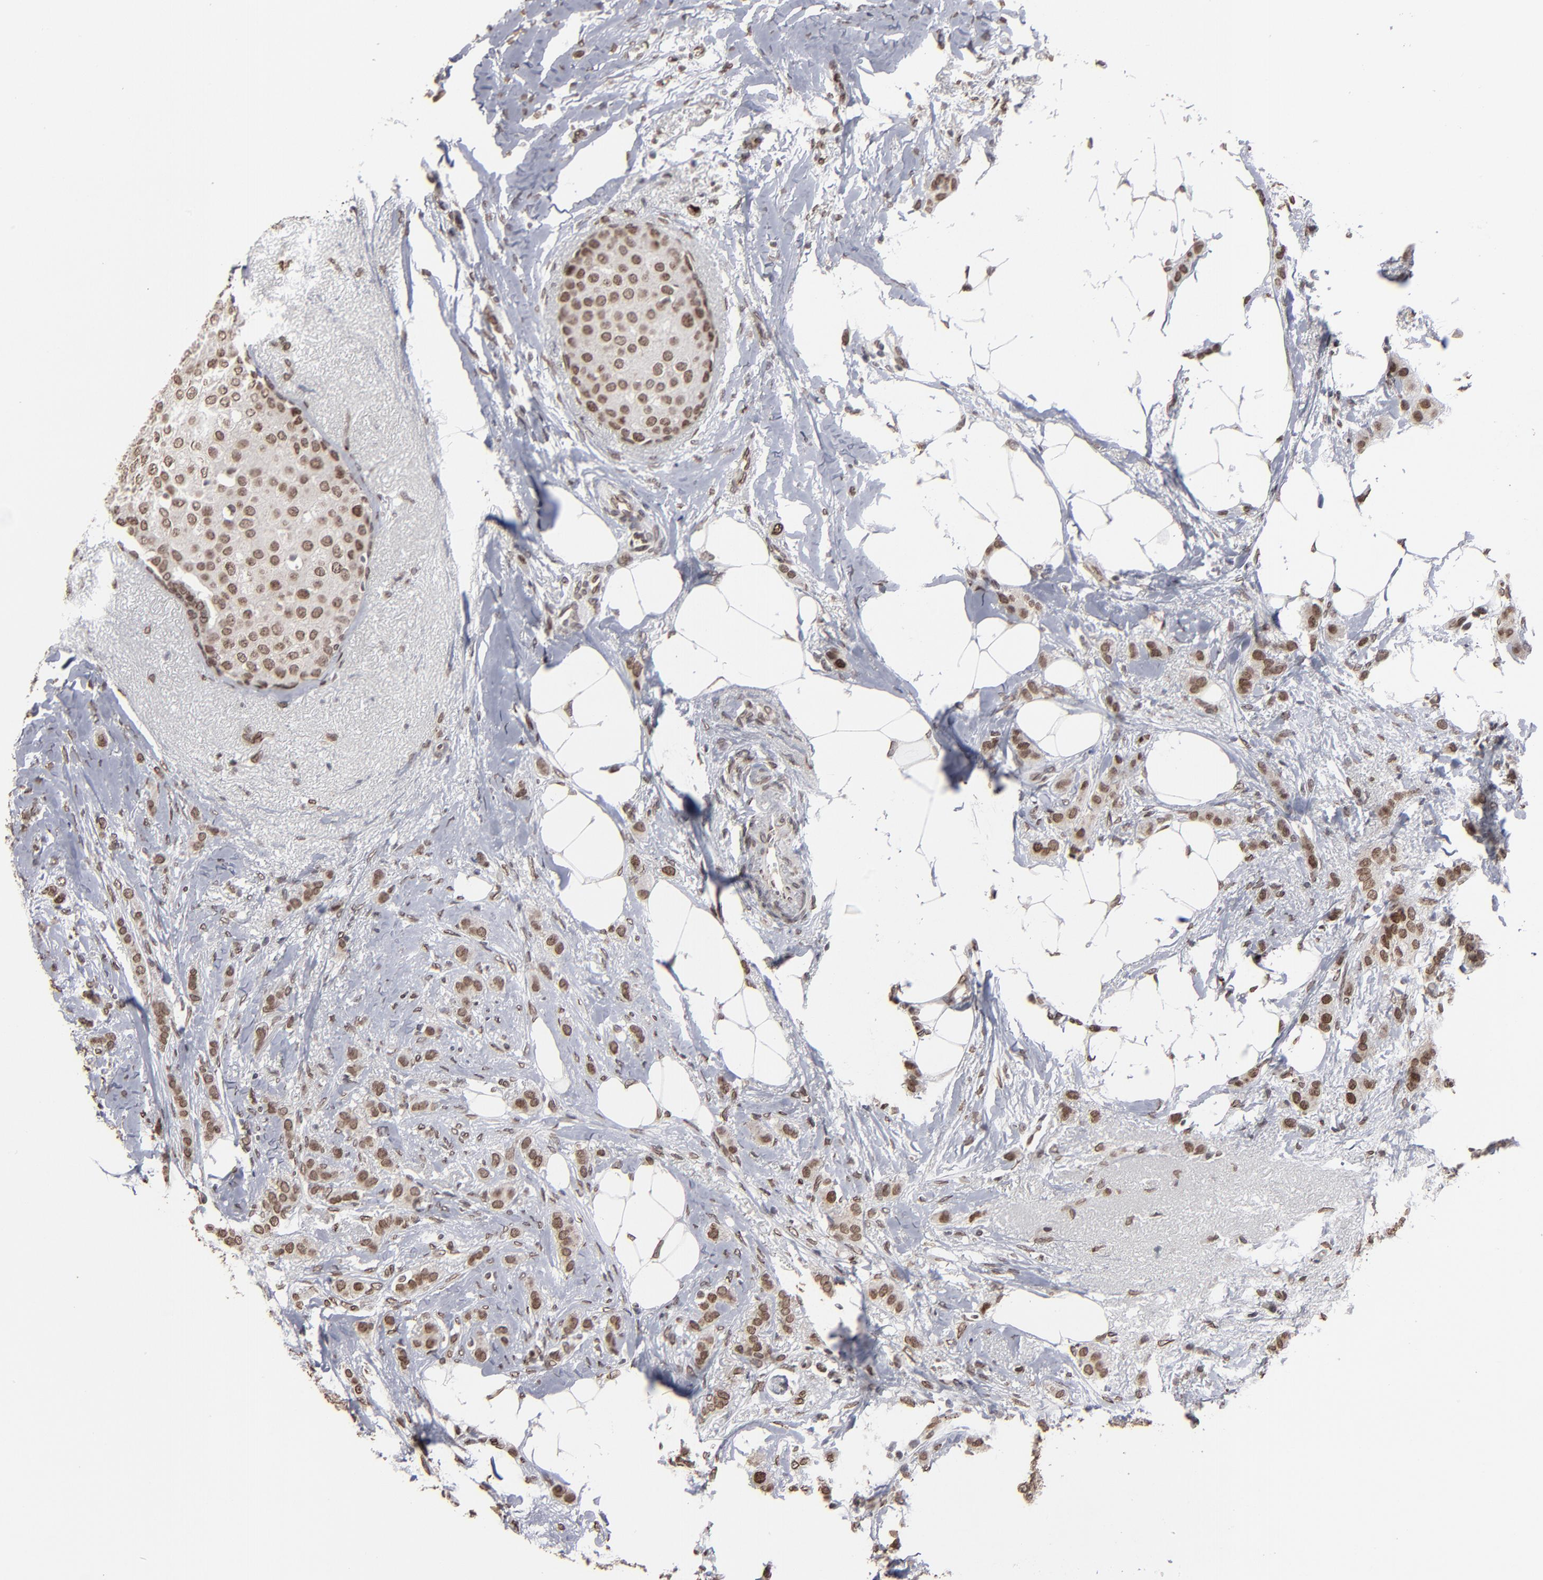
{"staining": {"intensity": "moderate", "quantity": ">75%", "location": "nuclear"}, "tissue": "breast cancer", "cell_type": "Tumor cells", "image_type": "cancer", "snomed": [{"axis": "morphology", "description": "Lobular carcinoma"}, {"axis": "topography", "description": "Breast"}], "caption": "A micrograph of breast cancer (lobular carcinoma) stained for a protein reveals moderate nuclear brown staining in tumor cells.", "gene": "BAZ1A", "patient": {"sex": "female", "age": 55}}